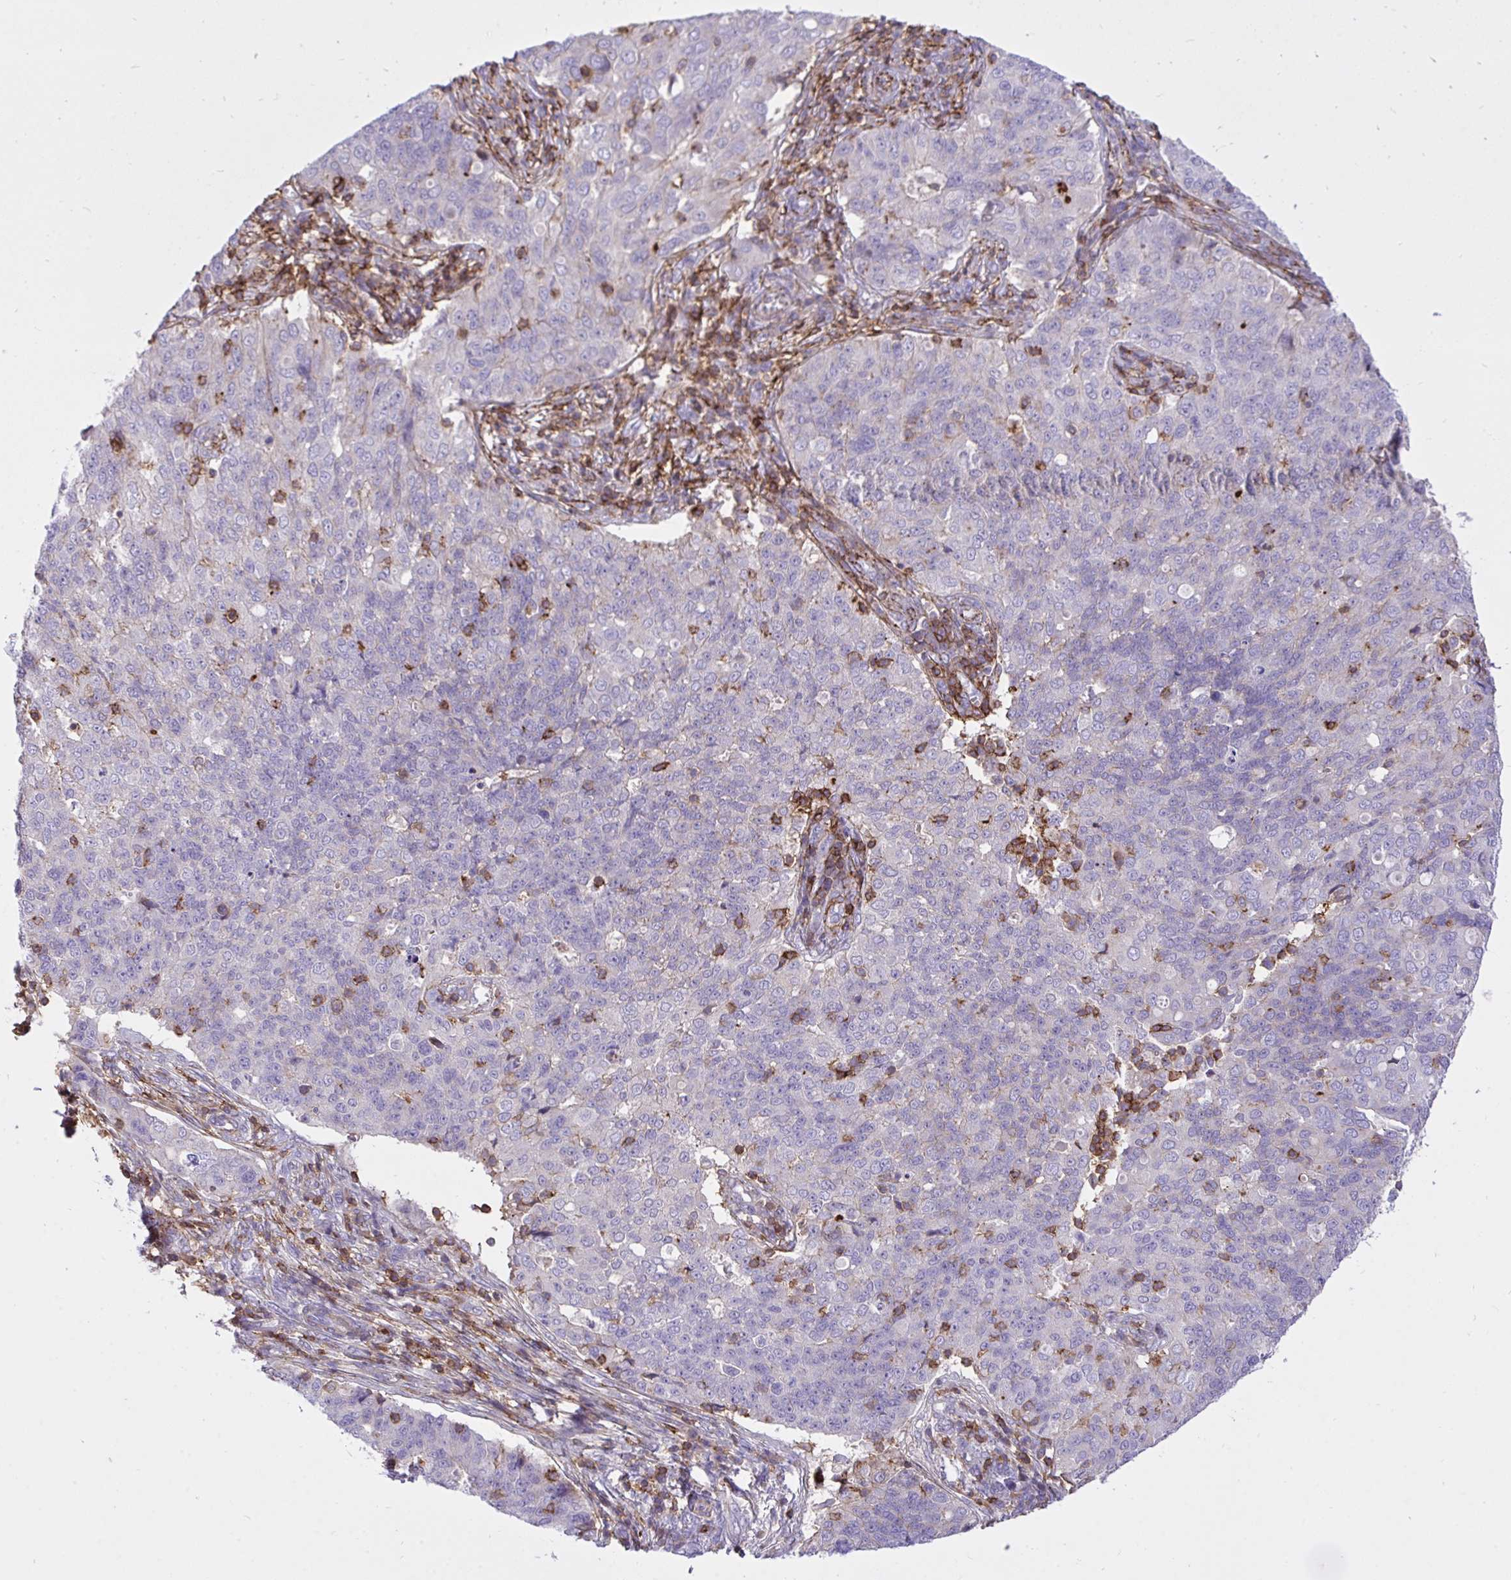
{"staining": {"intensity": "negative", "quantity": "none", "location": "none"}, "tissue": "endometrial cancer", "cell_type": "Tumor cells", "image_type": "cancer", "snomed": [{"axis": "morphology", "description": "Adenocarcinoma, NOS"}, {"axis": "topography", "description": "Endometrium"}], "caption": "Tumor cells are negative for brown protein staining in endometrial cancer (adenocarcinoma). (Immunohistochemistry (ihc), brightfield microscopy, high magnification).", "gene": "ERI1", "patient": {"sex": "female", "age": 43}}